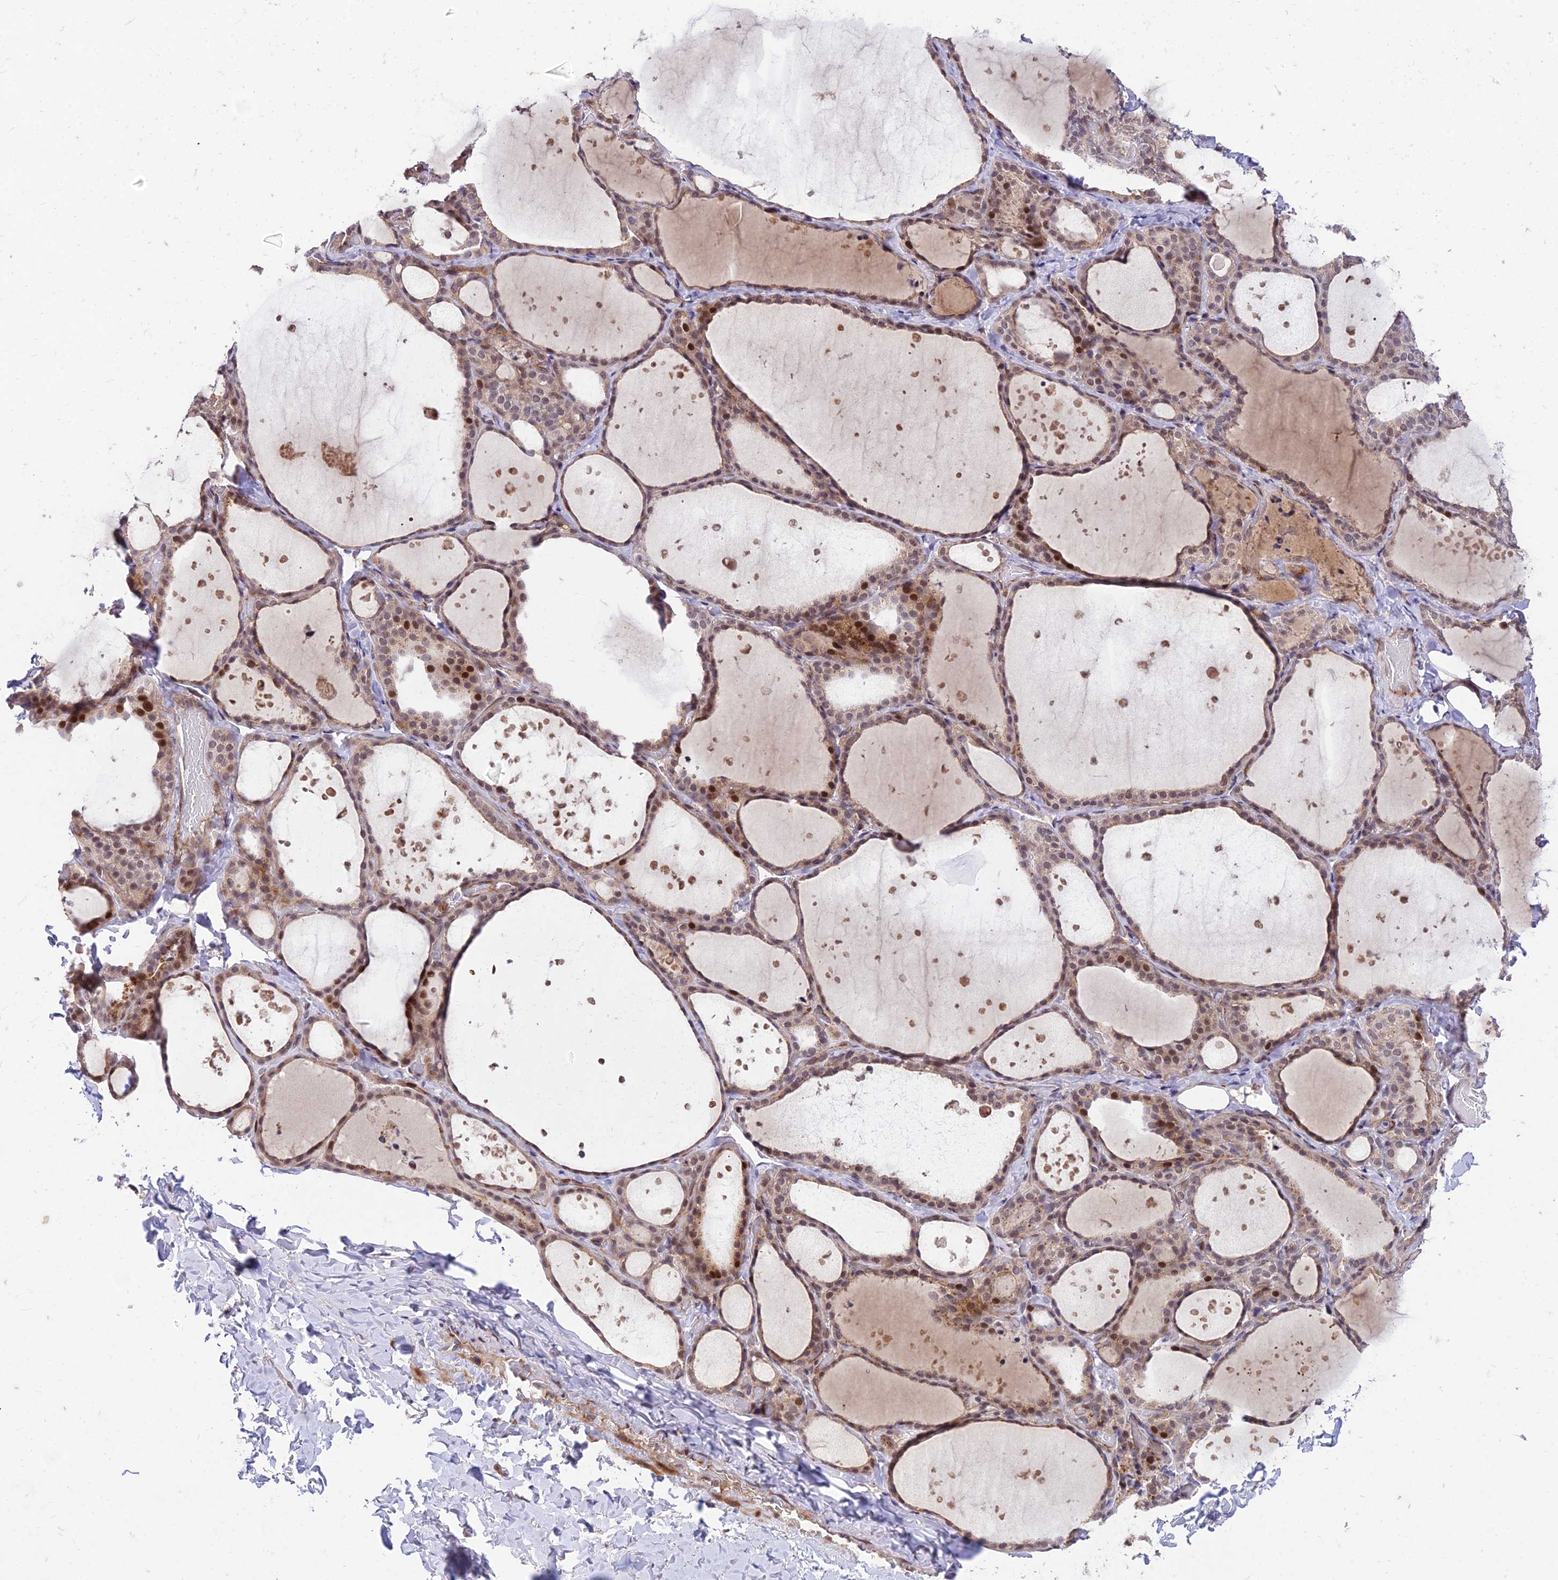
{"staining": {"intensity": "moderate", "quantity": "25%-75%", "location": "cytoplasmic/membranous,nuclear"}, "tissue": "thyroid gland", "cell_type": "Glandular cells", "image_type": "normal", "snomed": [{"axis": "morphology", "description": "Normal tissue, NOS"}, {"axis": "topography", "description": "Thyroid gland"}], "caption": "This is an image of immunohistochemistry (IHC) staining of normal thyroid gland, which shows moderate staining in the cytoplasmic/membranous,nuclear of glandular cells.", "gene": "ZNF85", "patient": {"sex": "female", "age": 44}}